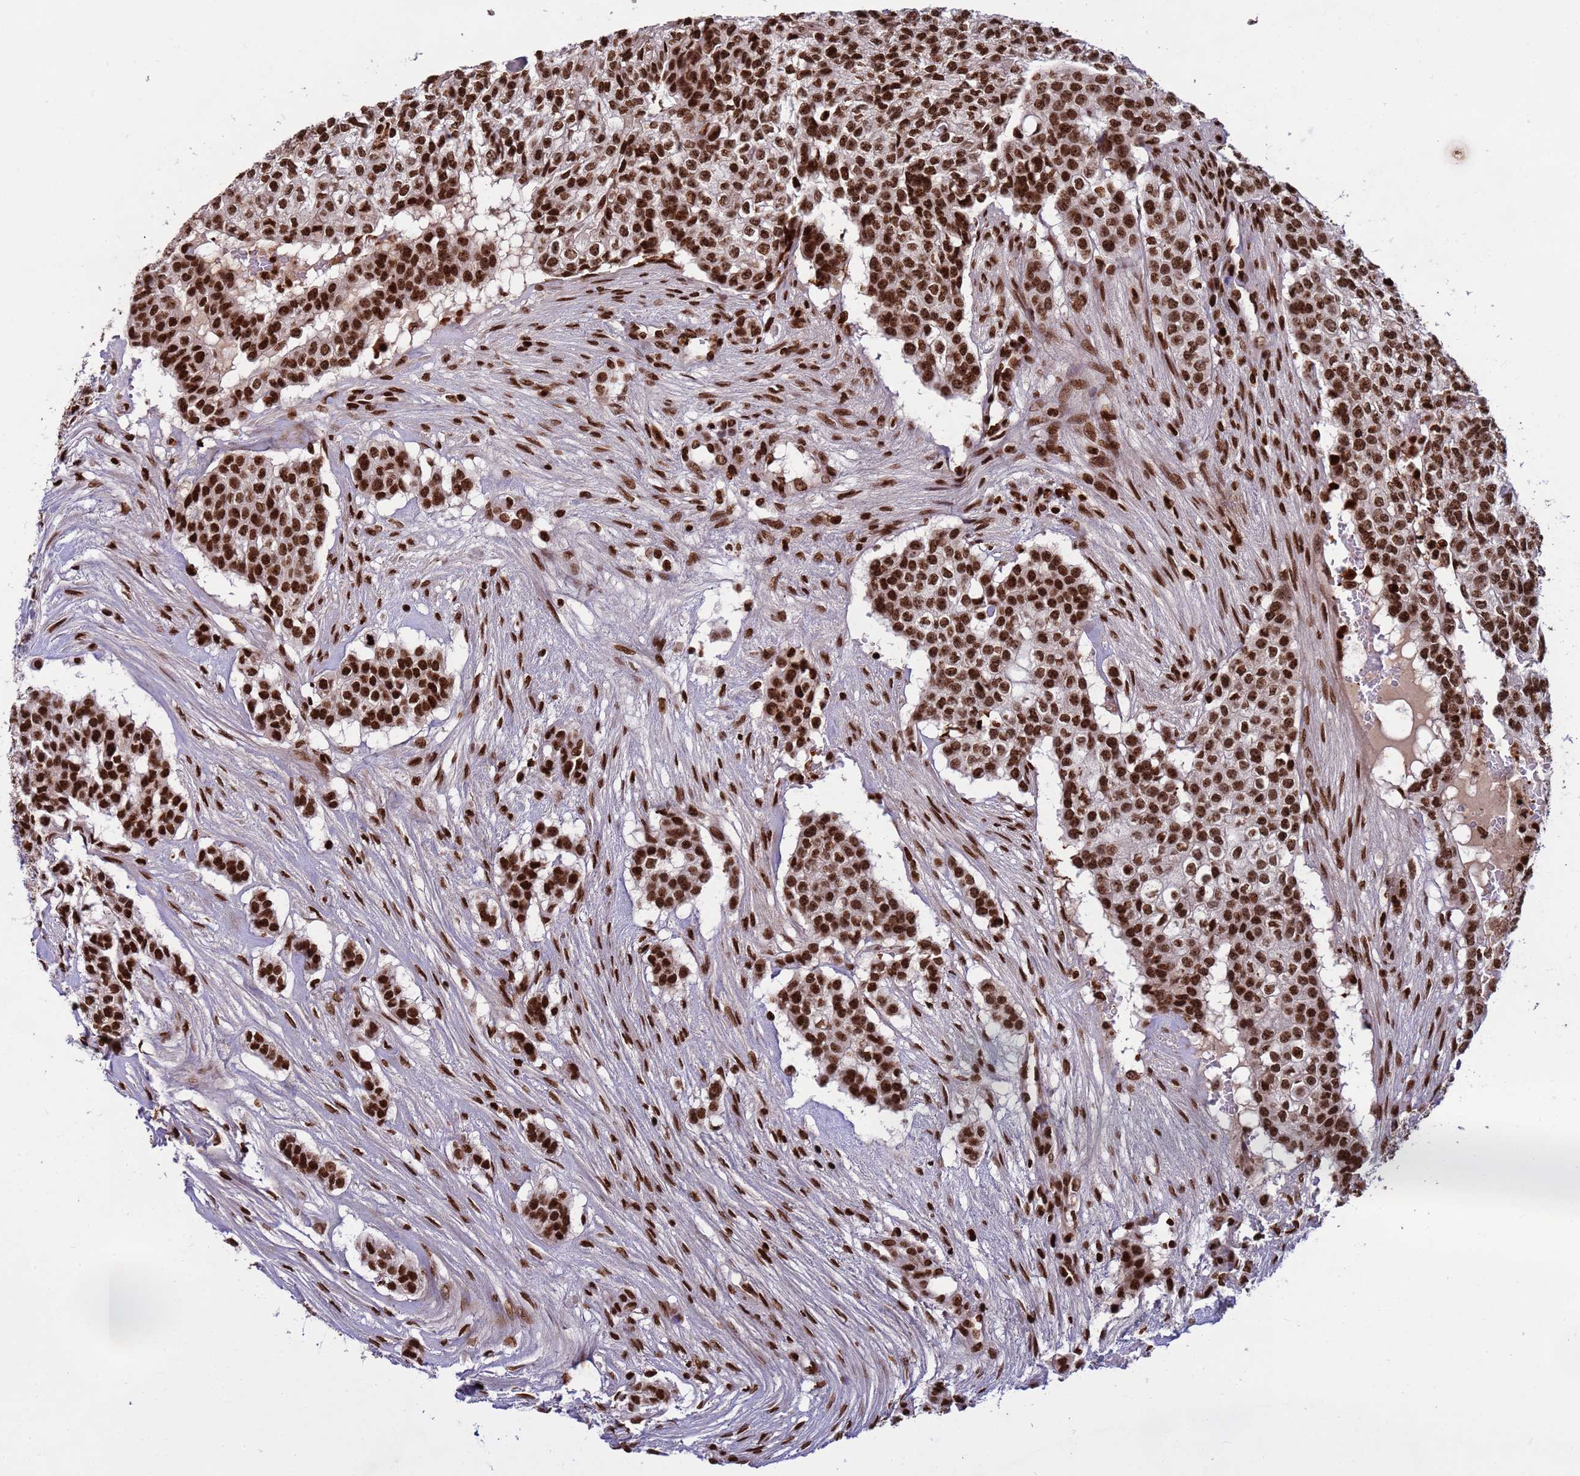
{"staining": {"intensity": "strong", "quantity": ">75%", "location": "nuclear"}, "tissue": "head and neck cancer", "cell_type": "Tumor cells", "image_type": "cancer", "snomed": [{"axis": "morphology", "description": "Adenocarcinoma, NOS"}, {"axis": "topography", "description": "Head-Neck"}], "caption": "Protein analysis of head and neck cancer tissue shows strong nuclear positivity in about >75% of tumor cells. The protein of interest is stained brown, and the nuclei are stained in blue (DAB (3,3'-diaminobenzidine) IHC with brightfield microscopy, high magnification).", "gene": "H3-3B", "patient": {"sex": "male", "age": 81}}